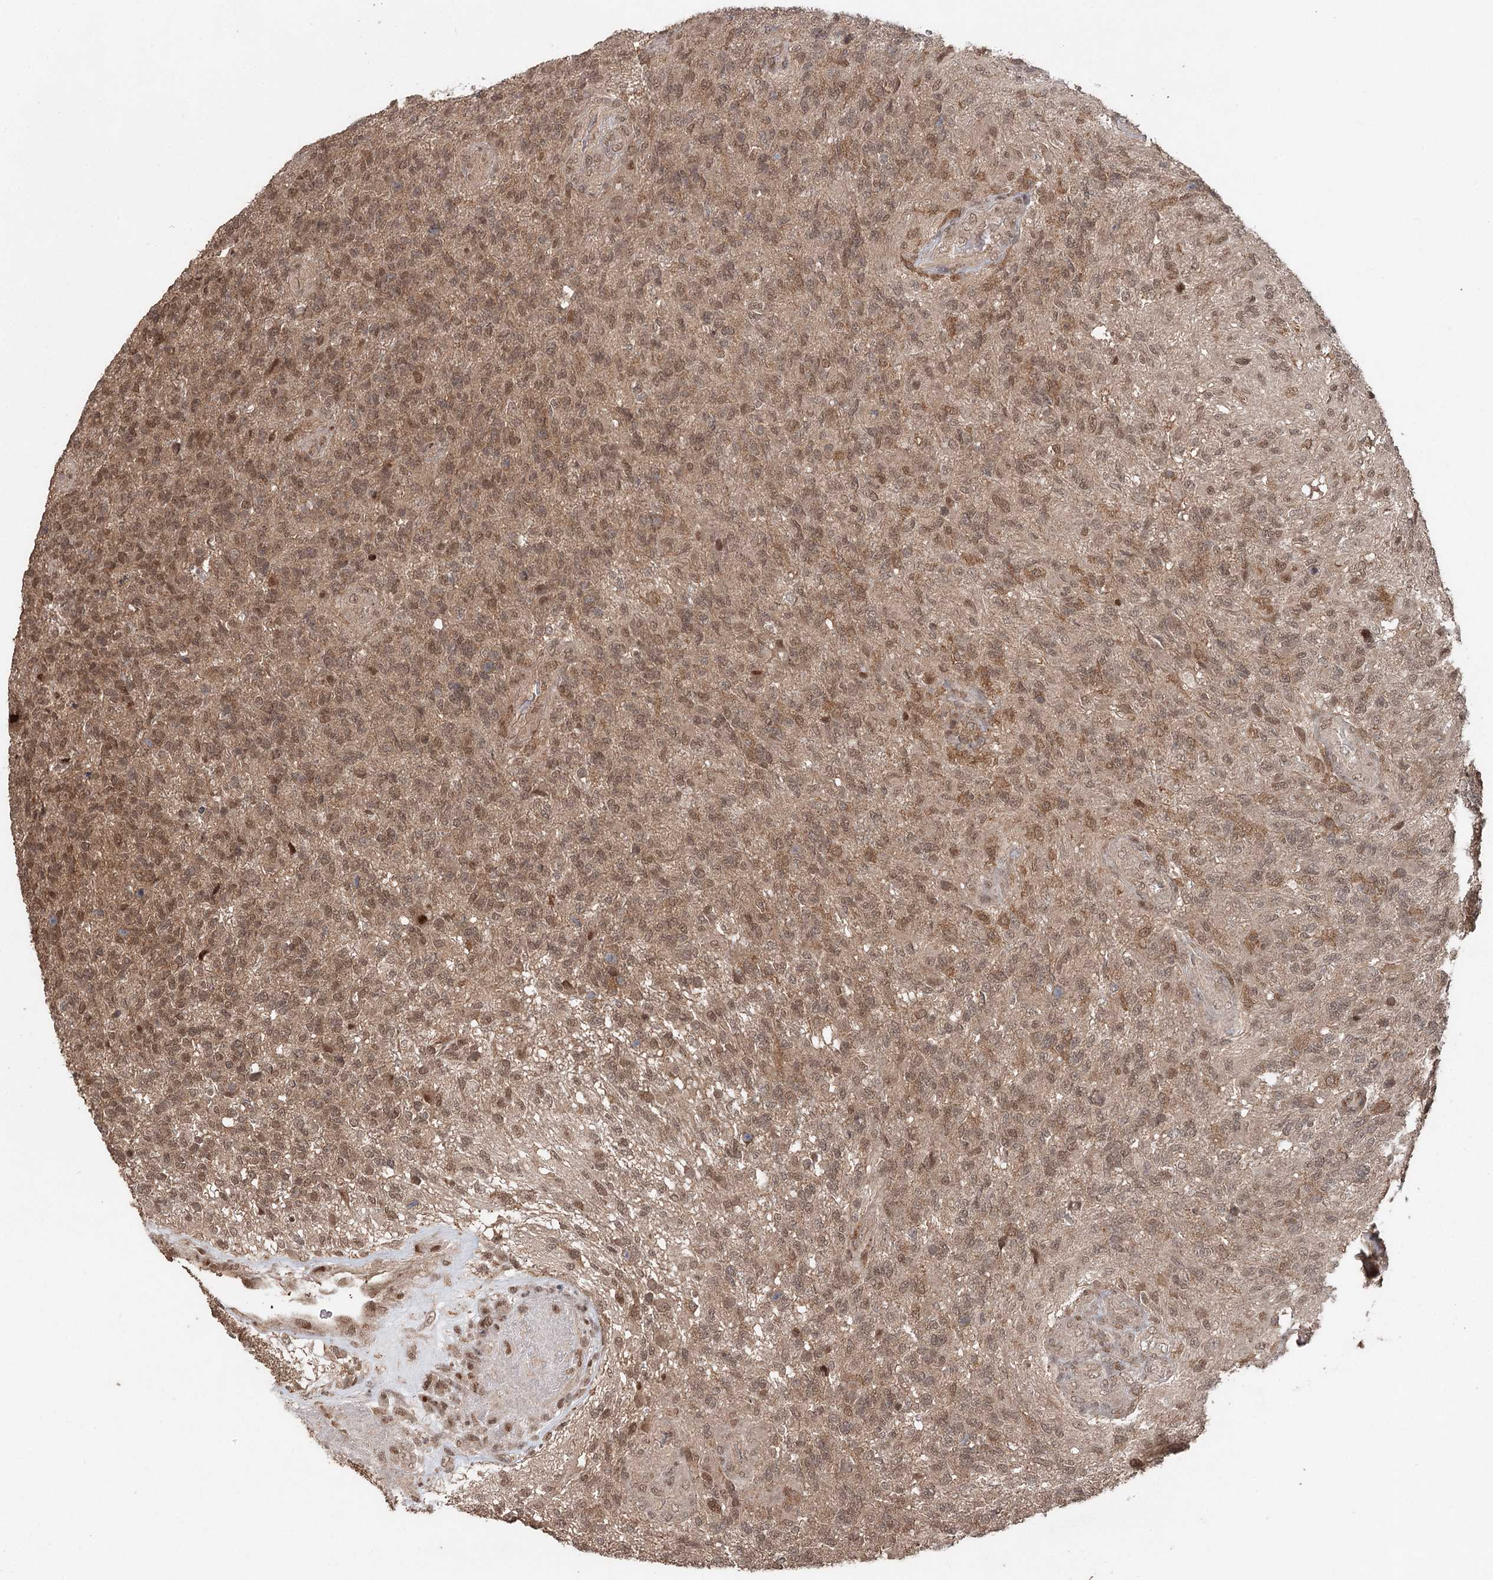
{"staining": {"intensity": "moderate", "quantity": ">75%", "location": "nuclear"}, "tissue": "glioma", "cell_type": "Tumor cells", "image_type": "cancer", "snomed": [{"axis": "morphology", "description": "Glioma, malignant, High grade"}, {"axis": "topography", "description": "Brain"}], "caption": "Immunohistochemistry (IHC) (DAB) staining of glioma shows moderate nuclear protein staining in approximately >75% of tumor cells.", "gene": "FBXO7", "patient": {"sex": "male", "age": 56}}